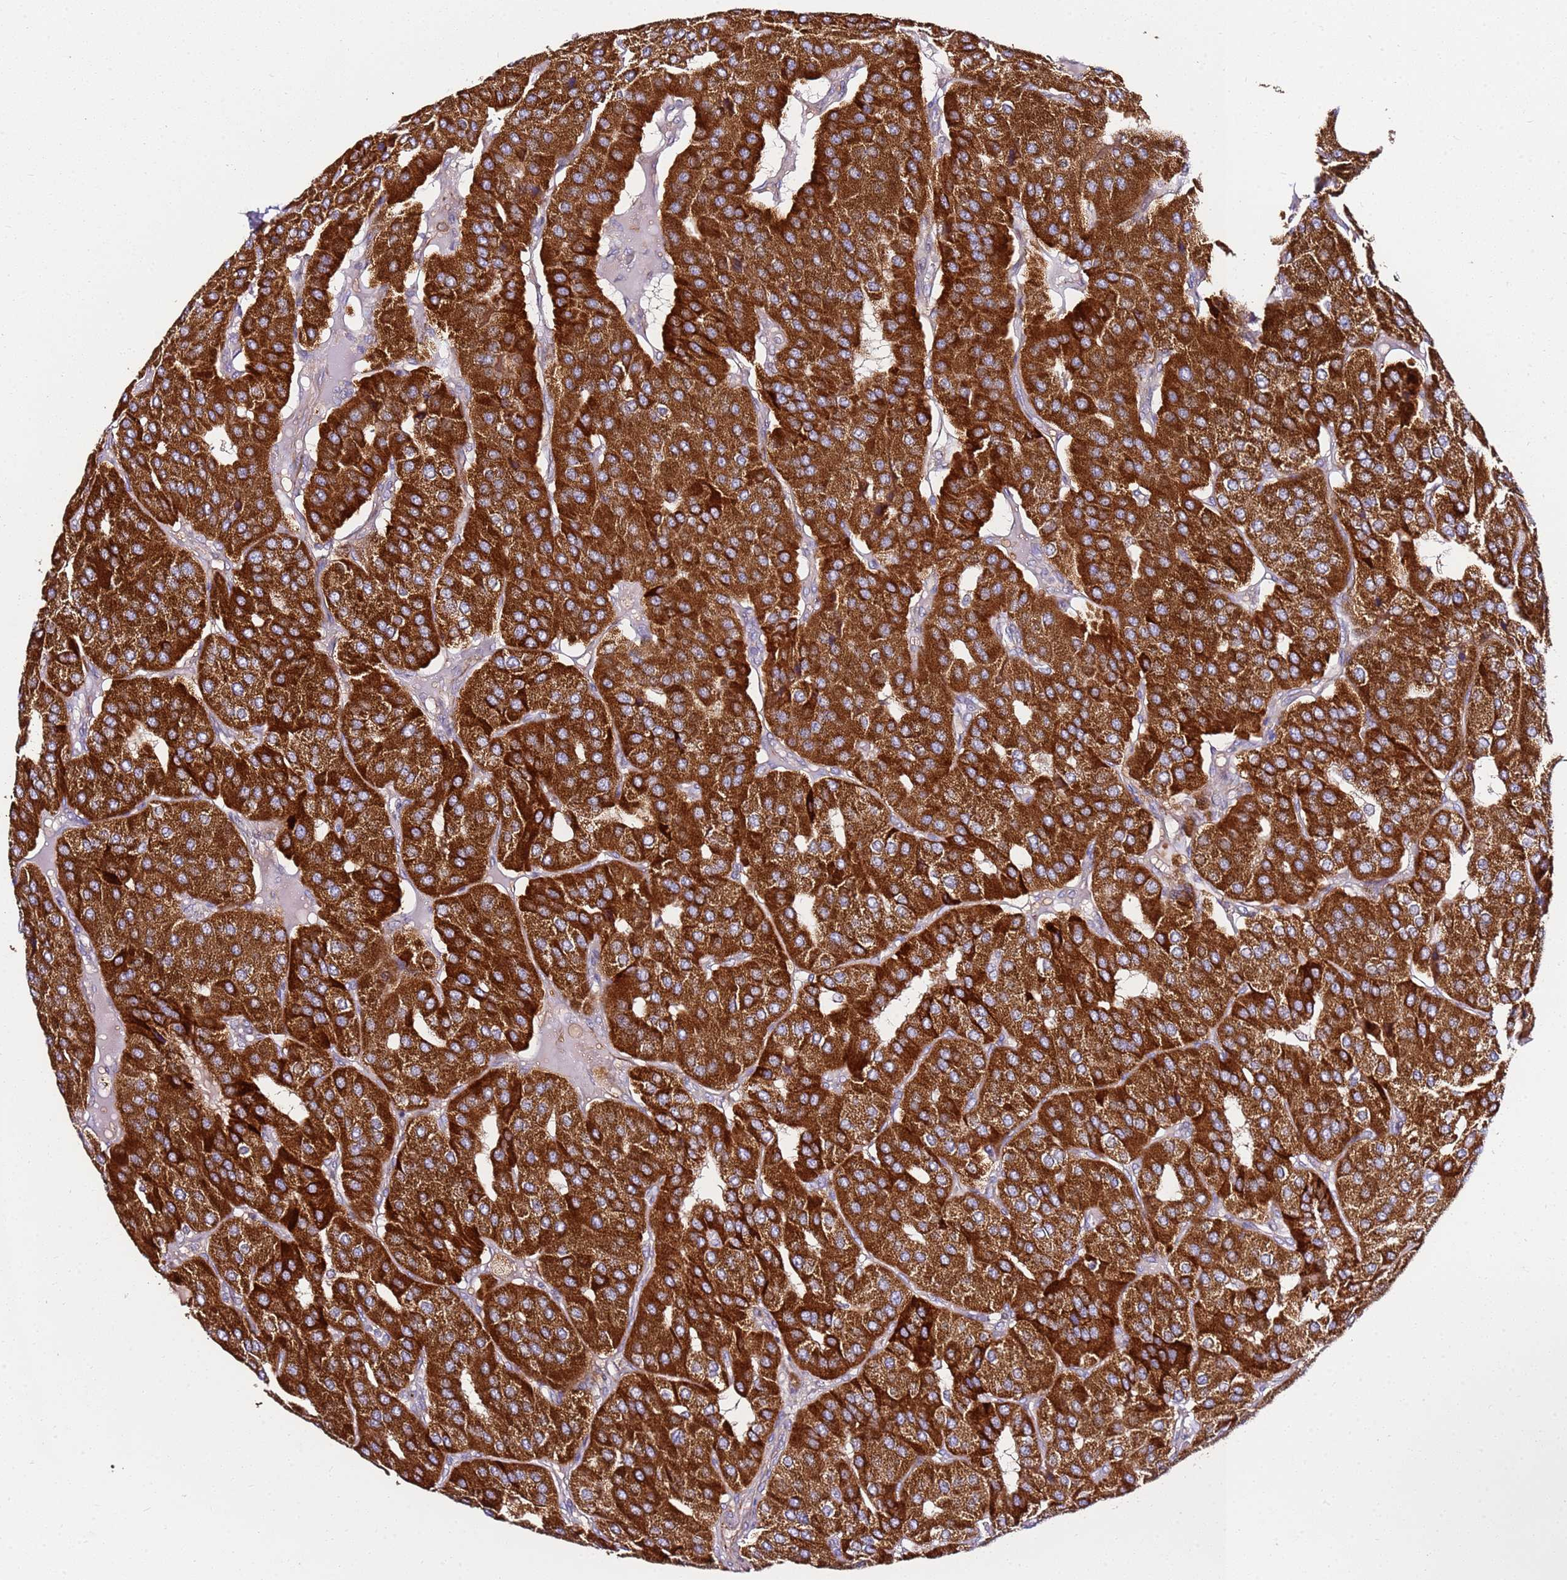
{"staining": {"intensity": "strong", "quantity": ">75%", "location": "cytoplasmic/membranous"}, "tissue": "parathyroid gland", "cell_type": "Glandular cells", "image_type": "normal", "snomed": [{"axis": "morphology", "description": "Normal tissue, NOS"}, {"axis": "morphology", "description": "Adenoma, NOS"}, {"axis": "topography", "description": "Parathyroid gland"}], "caption": "Parathyroid gland stained with a brown dye reveals strong cytoplasmic/membranous positive positivity in approximately >75% of glandular cells.", "gene": "KRTAP21", "patient": {"sex": "female", "age": 86}}